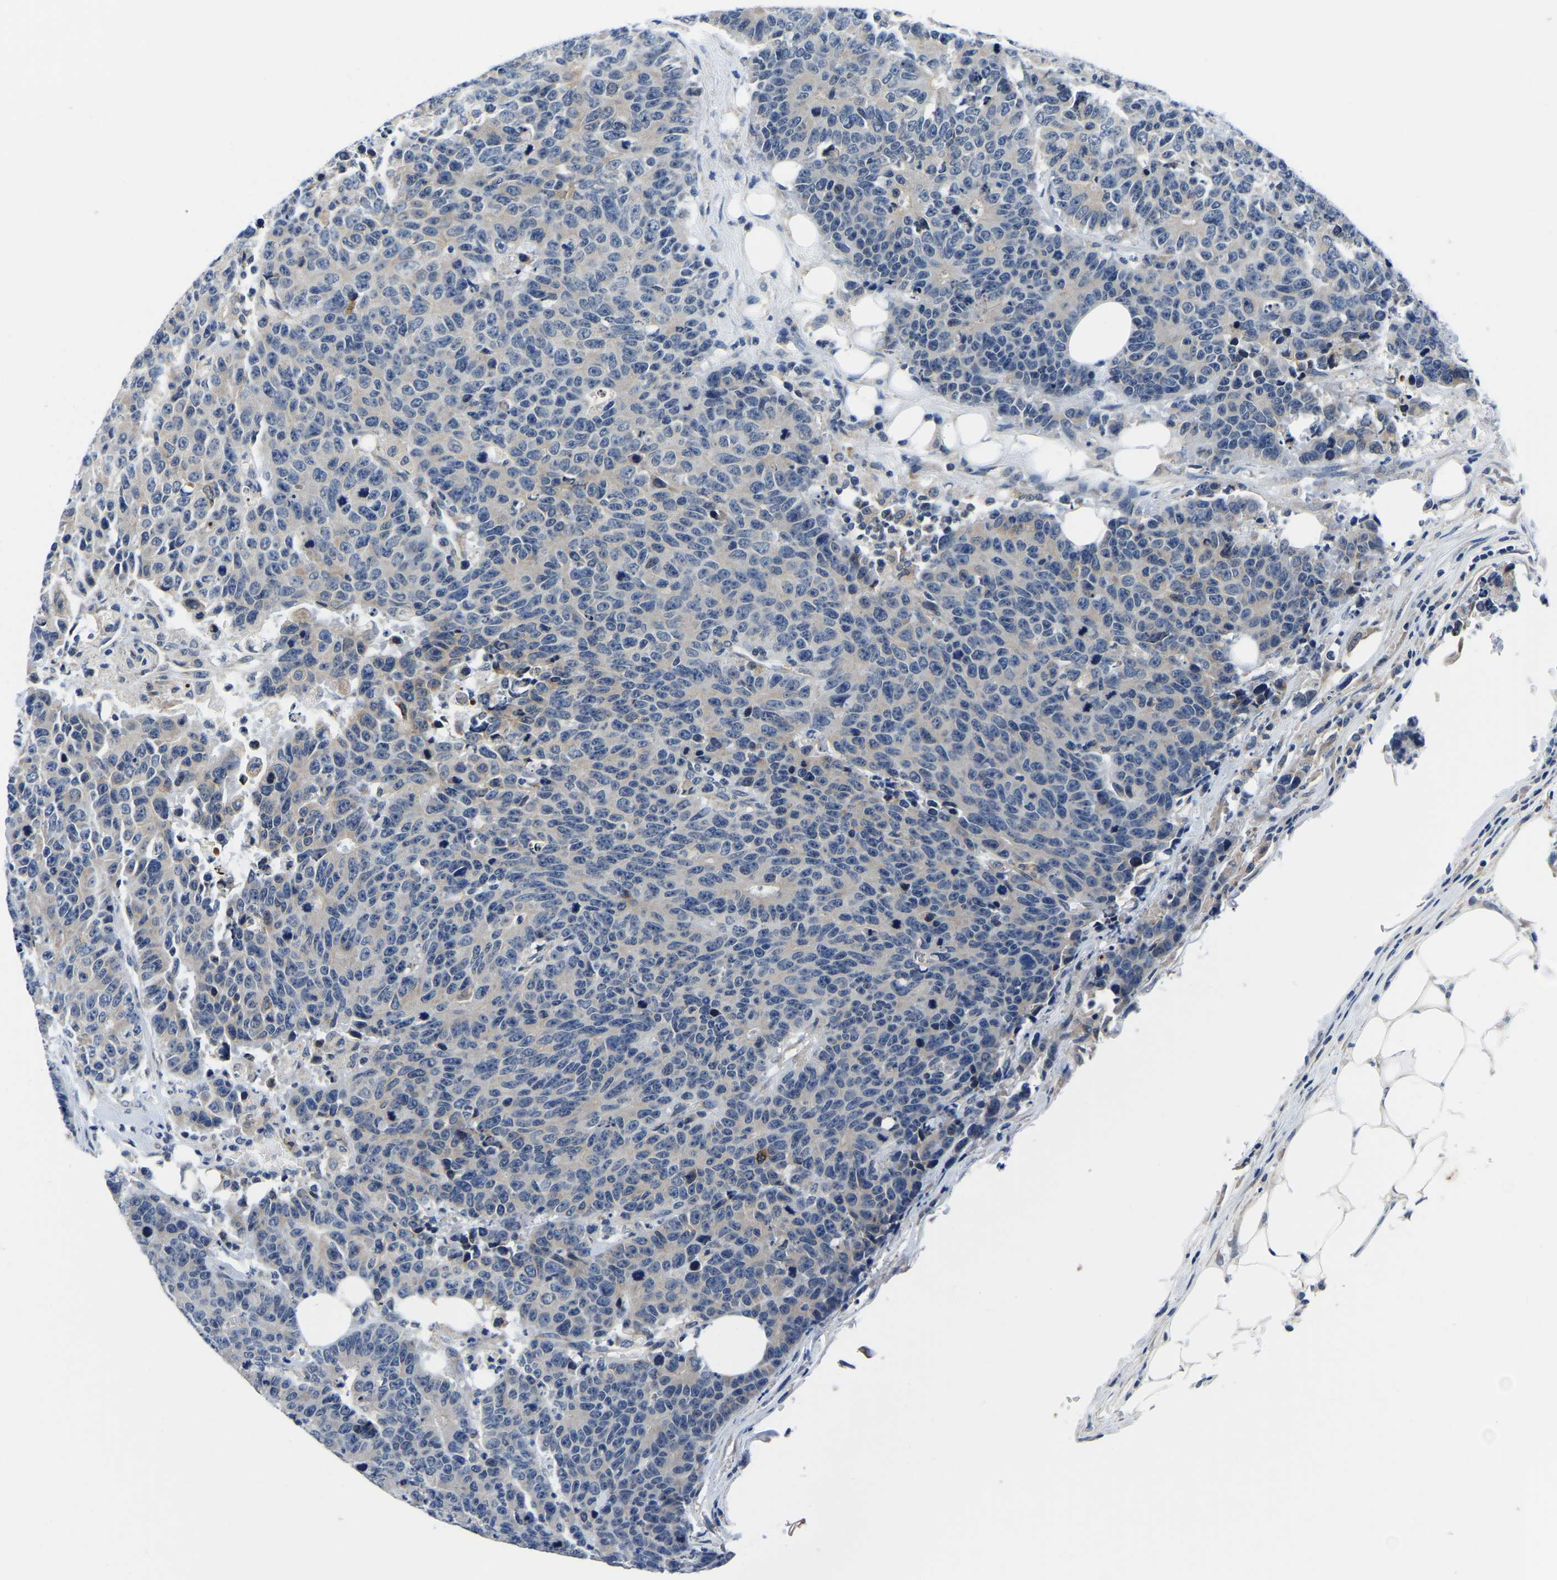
{"staining": {"intensity": "negative", "quantity": "none", "location": "none"}, "tissue": "colorectal cancer", "cell_type": "Tumor cells", "image_type": "cancer", "snomed": [{"axis": "morphology", "description": "Adenocarcinoma, NOS"}, {"axis": "topography", "description": "Colon"}], "caption": "An image of colorectal cancer (adenocarcinoma) stained for a protein exhibits no brown staining in tumor cells. (Stains: DAB immunohistochemistry (IHC) with hematoxylin counter stain, Microscopy: brightfield microscopy at high magnification).", "gene": "LIAS", "patient": {"sex": "female", "age": 86}}